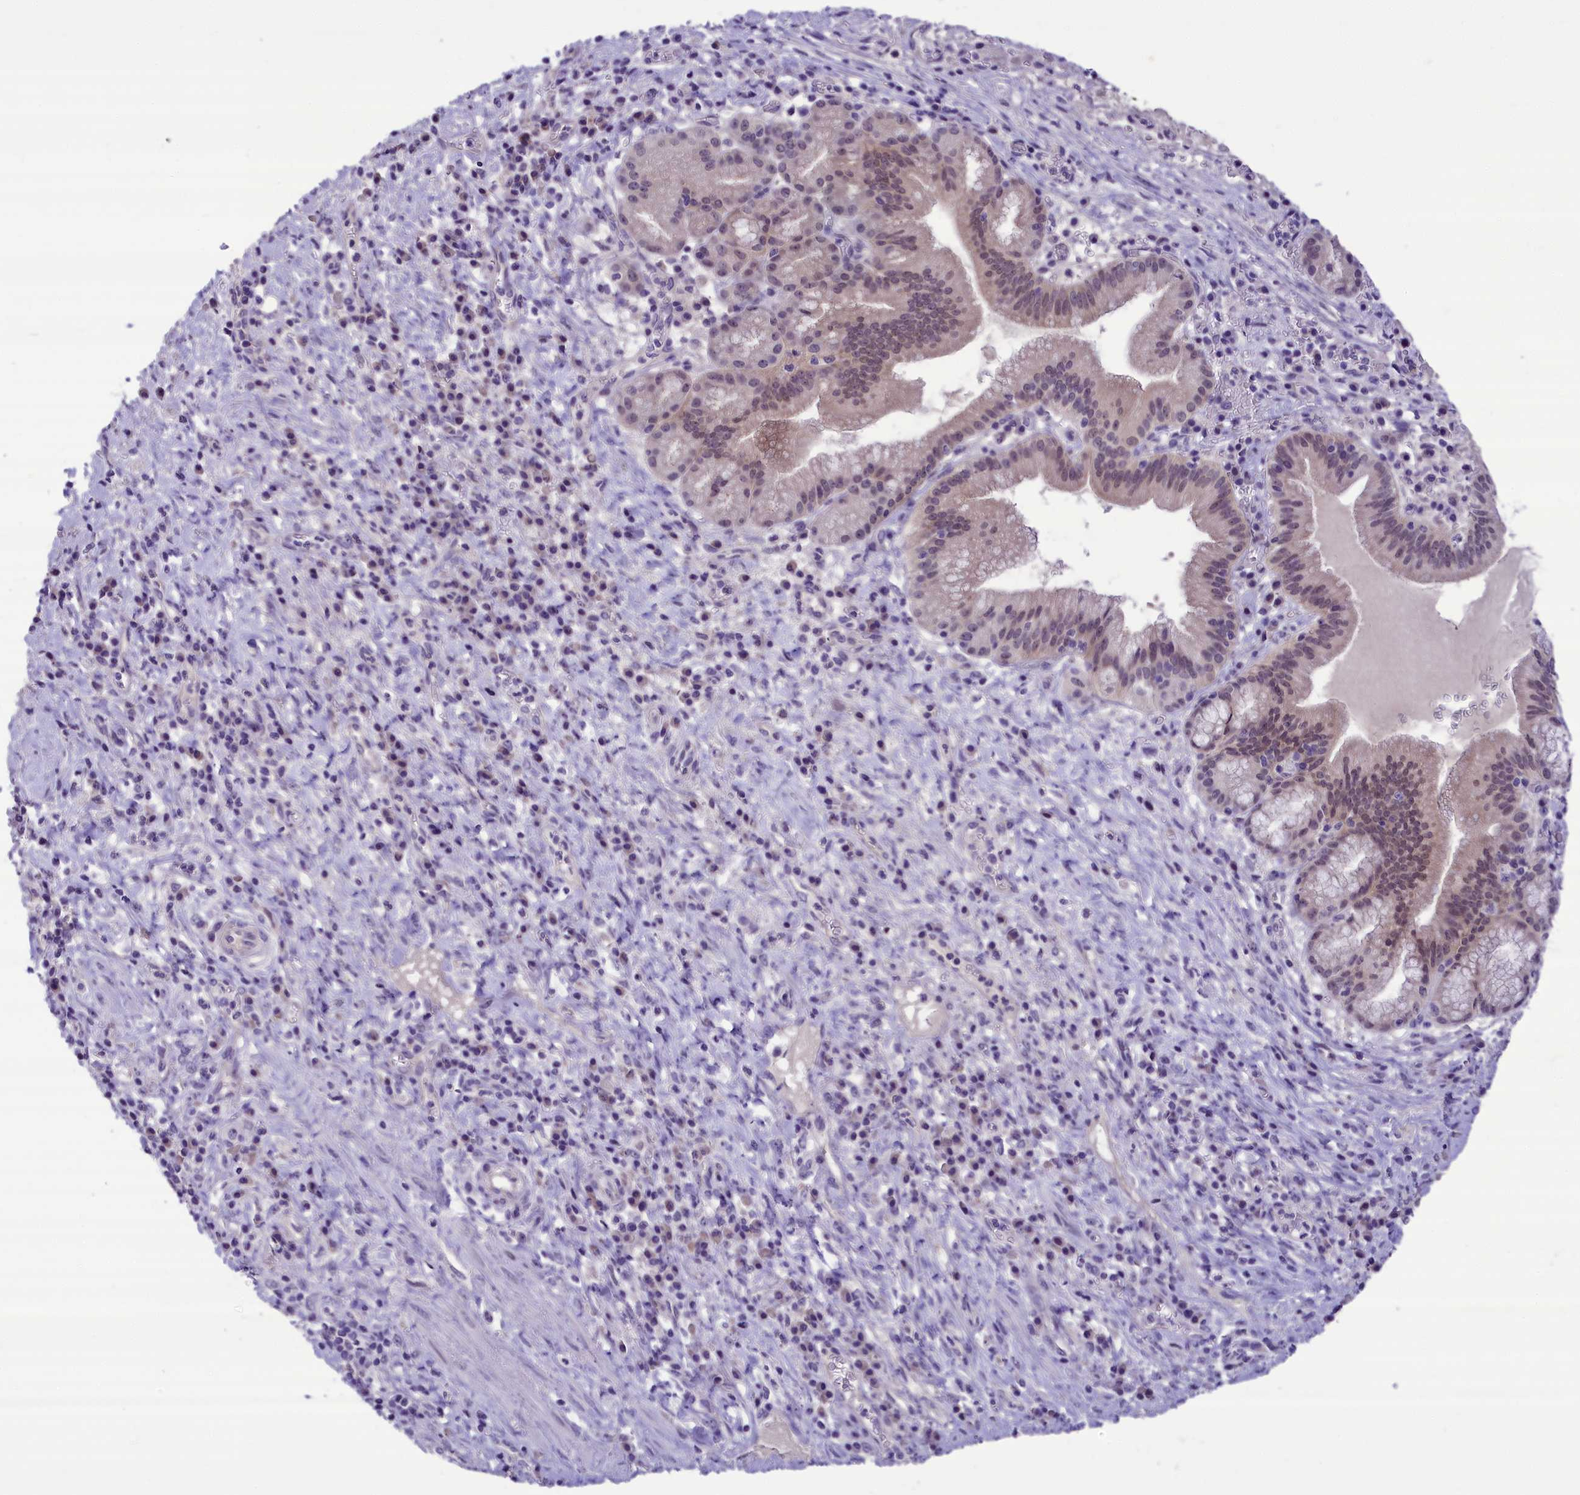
{"staining": {"intensity": "negative", "quantity": "none", "location": "none"}, "tissue": "pancreatic cancer", "cell_type": "Tumor cells", "image_type": "cancer", "snomed": [{"axis": "morphology", "description": "Adenocarcinoma, NOS"}, {"axis": "topography", "description": "Pancreas"}], "caption": "The immunohistochemistry micrograph has no significant staining in tumor cells of adenocarcinoma (pancreatic) tissue.", "gene": "PRR15", "patient": {"sex": "male", "age": 72}}